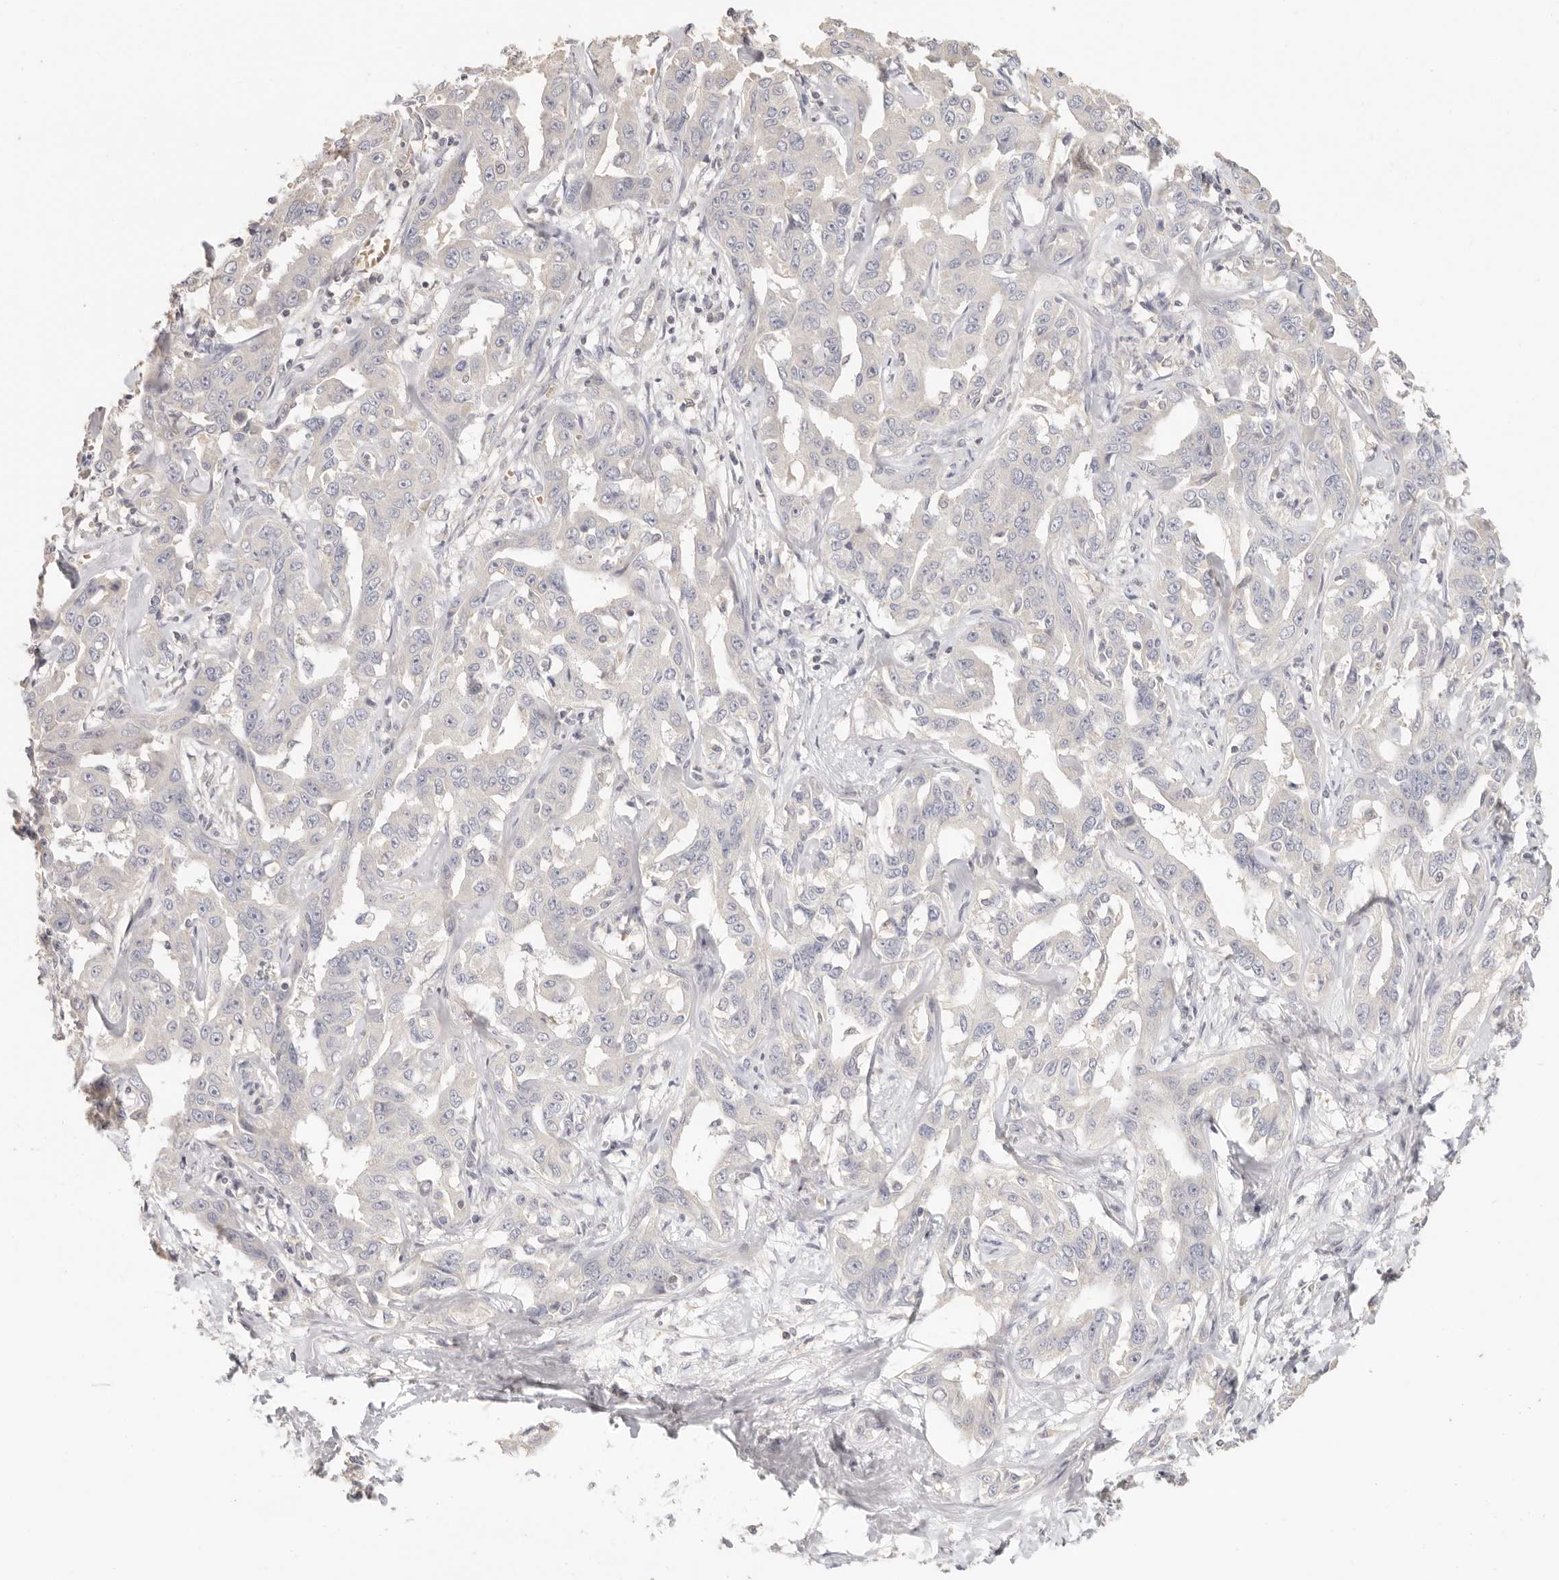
{"staining": {"intensity": "negative", "quantity": "none", "location": "none"}, "tissue": "liver cancer", "cell_type": "Tumor cells", "image_type": "cancer", "snomed": [{"axis": "morphology", "description": "Cholangiocarcinoma"}, {"axis": "topography", "description": "Liver"}], "caption": "An IHC micrograph of liver cancer (cholangiocarcinoma) is shown. There is no staining in tumor cells of liver cancer (cholangiocarcinoma). Brightfield microscopy of immunohistochemistry (IHC) stained with DAB (3,3'-diaminobenzidine) (brown) and hematoxylin (blue), captured at high magnification.", "gene": "CSK", "patient": {"sex": "male", "age": 59}}